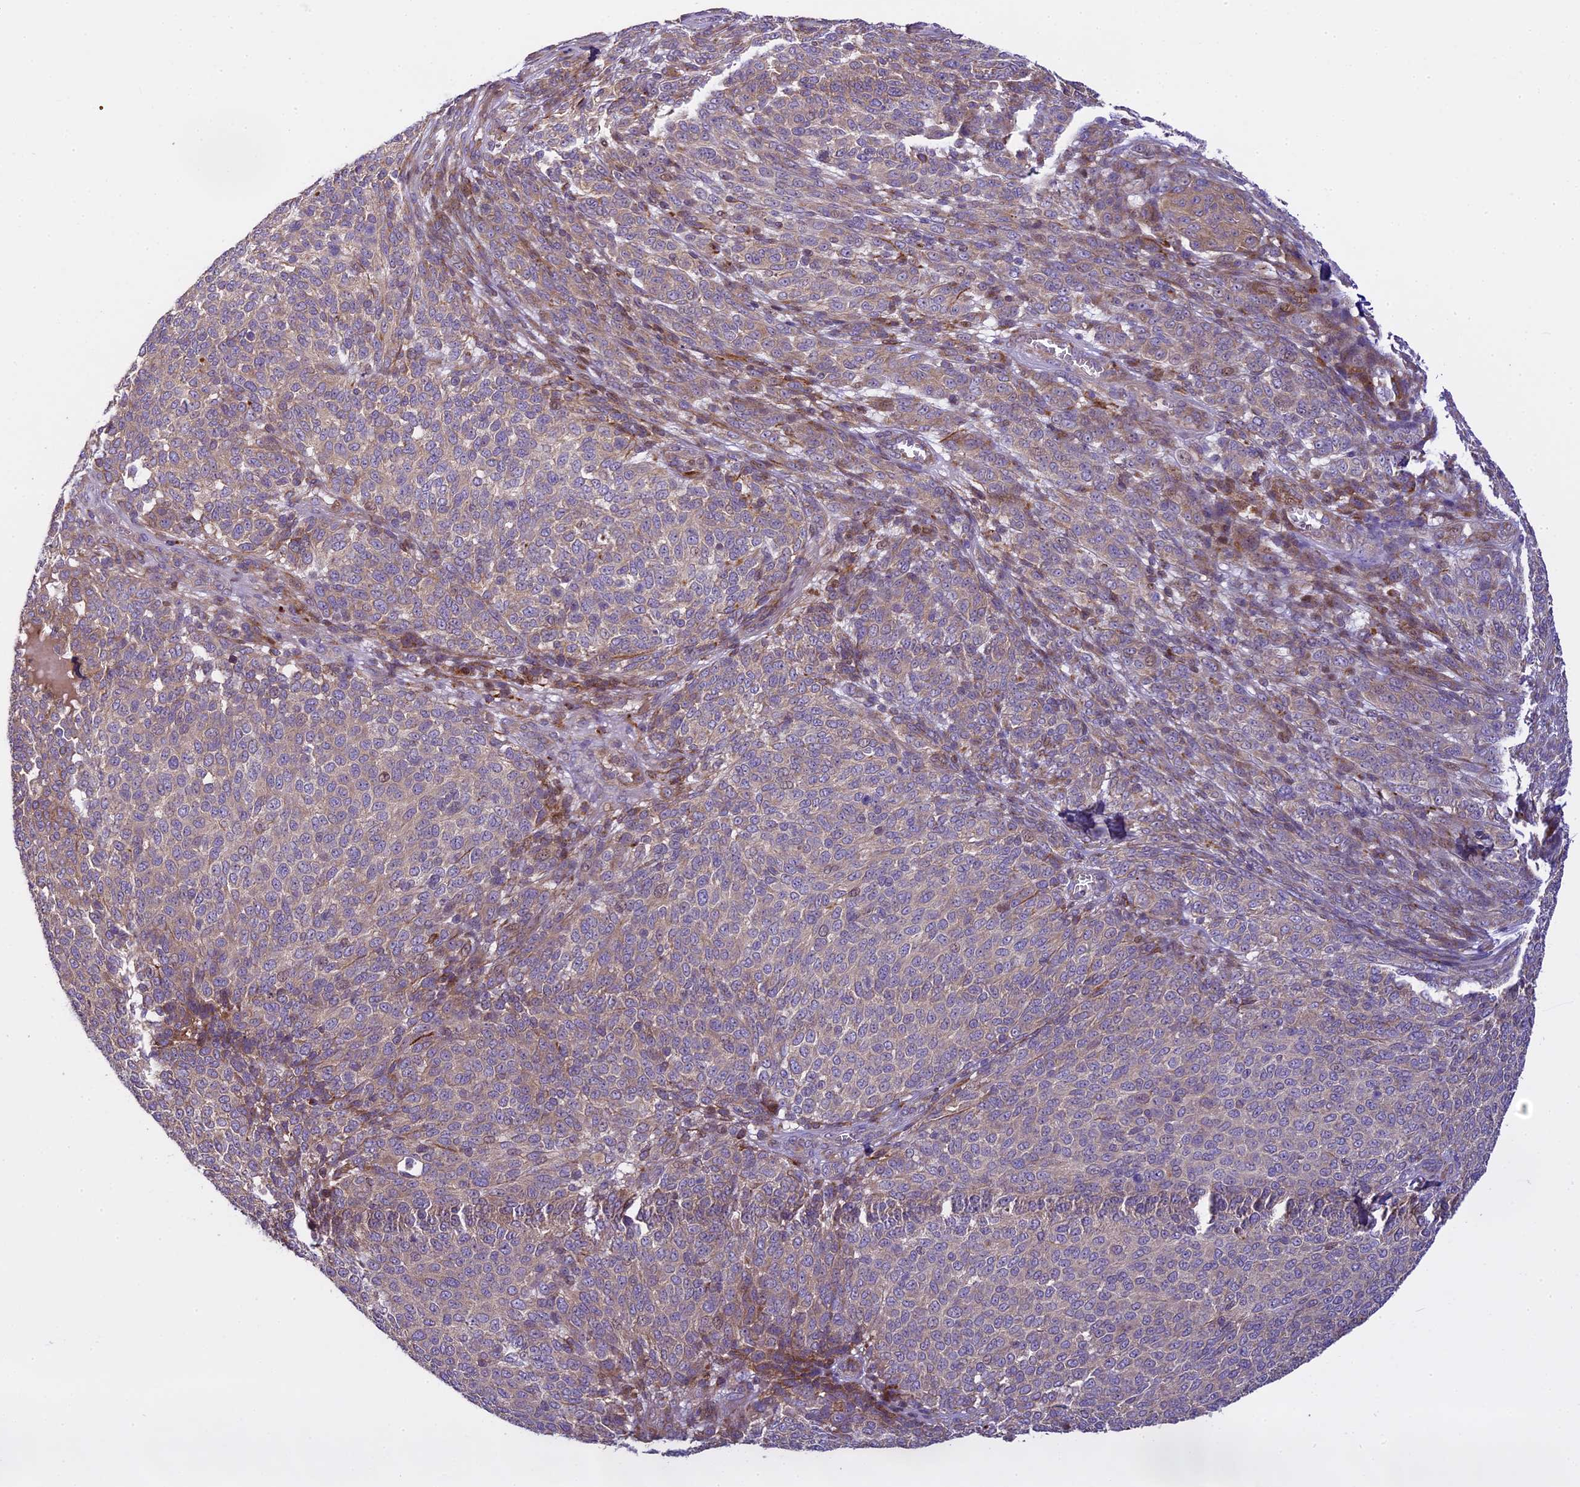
{"staining": {"intensity": "weak", "quantity": "25%-75%", "location": "cytoplasmic/membranous"}, "tissue": "melanoma", "cell_type": "Tumor cells", "image_type": "cancer", "snomed": [{"axis": "morphology", "description": "Malignant melanoma, NOS"}, {"axis": "topography", "description": "Skin"}], "caption": "High-power microscopy captured an IHC micrograph of melanoma, revealing weak cytoplasmic/membranous staining in about 25%-75% of tumor cells. (IHC, brightfield microscopy, high magnification).", "gene": "SPIRE1", "patient": {"sex": "male", "age": 49}}